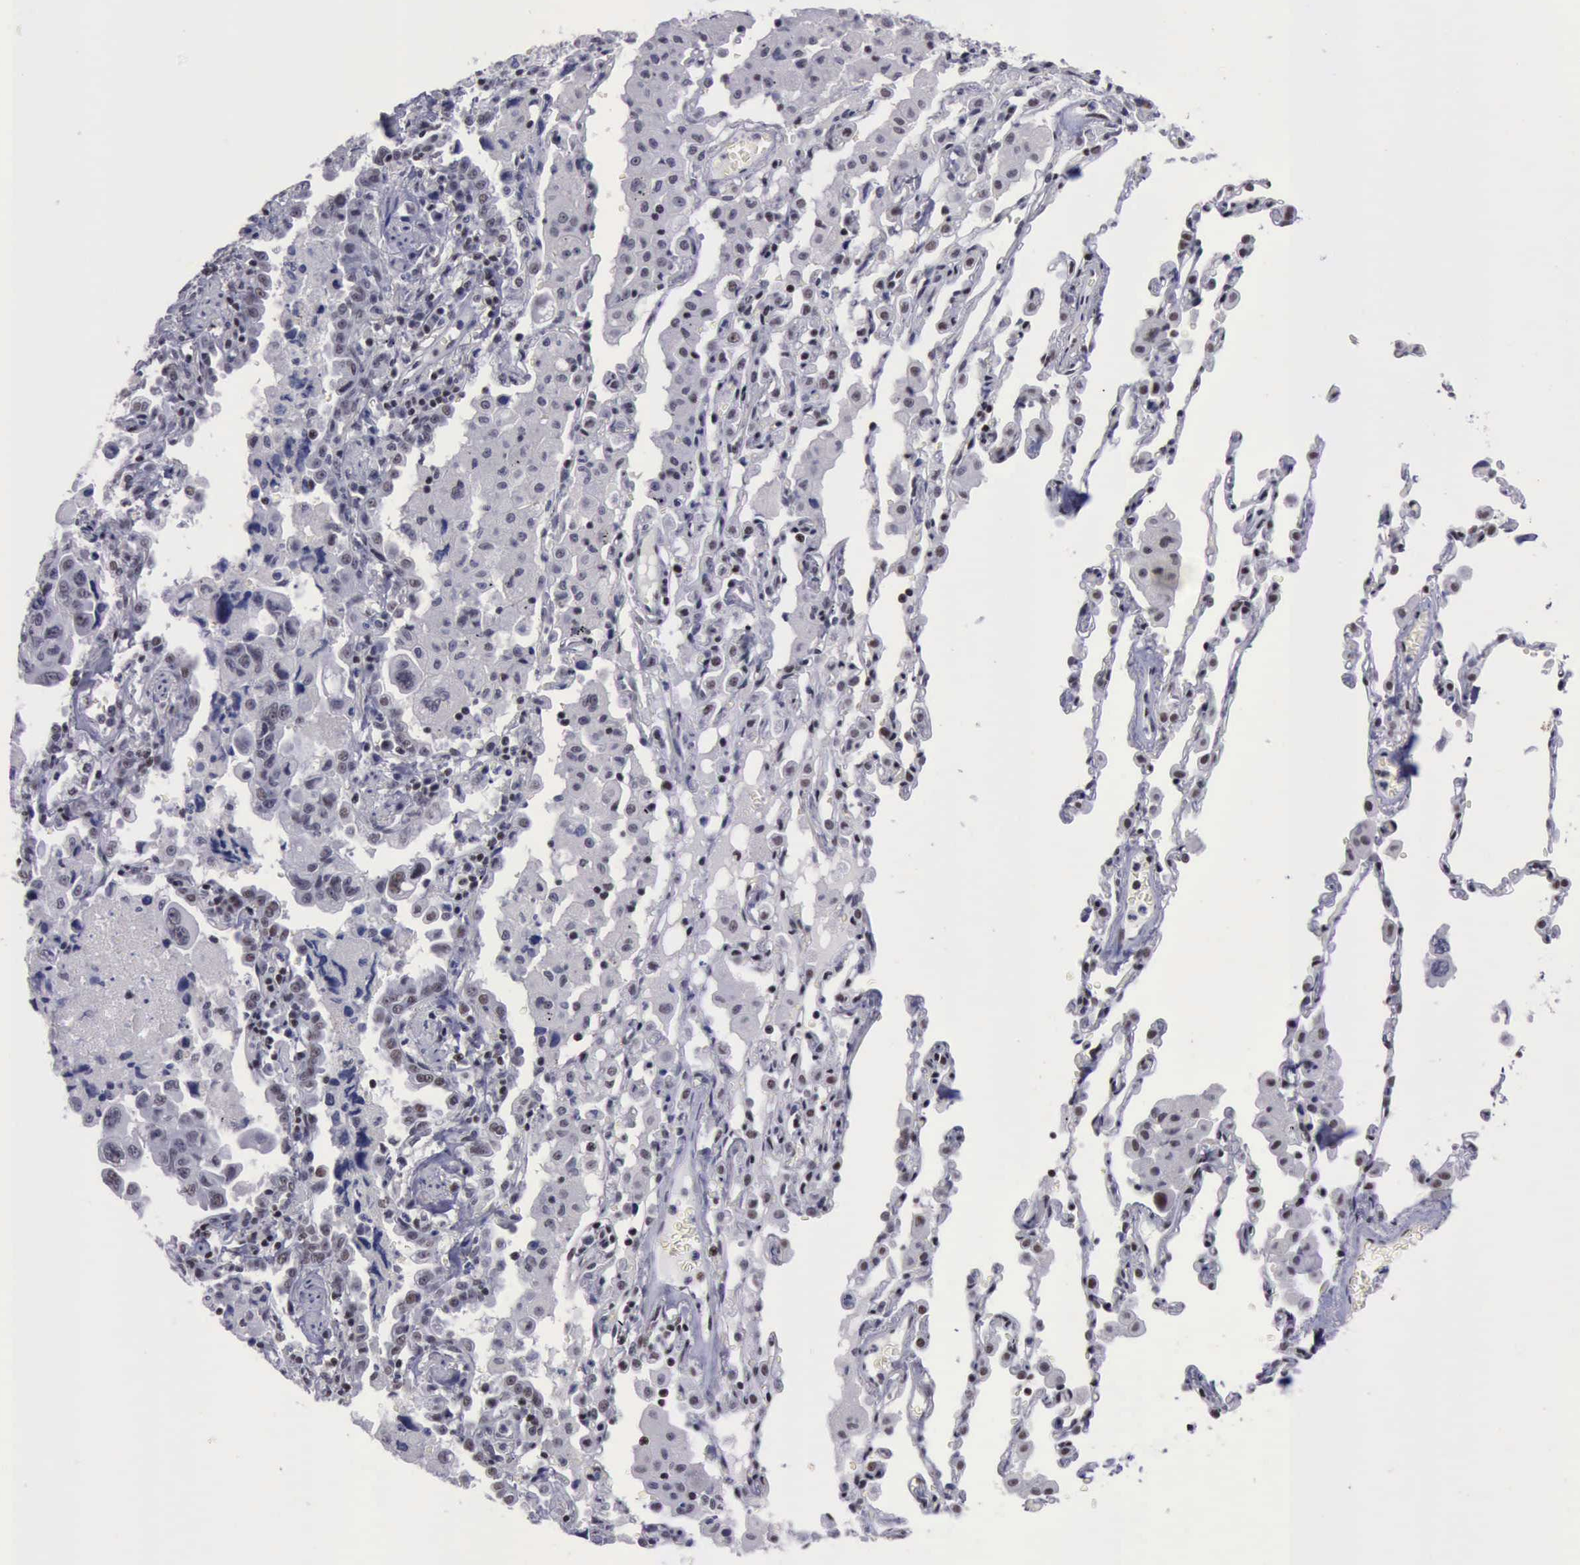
{"staining": {"intensity": "weak", "quantity": "<25%", "location": "nuclear"}, "tissue": "lung cancer", "cell_type": "Tumor cells", "image_type": "cancer", "snomed": [{"axis": "morphology", "description": "Adenocarcinoma, NOS"}, {"axis": "topography", "description": "Lung"}], "caption": "An image of human lung adenocarcinoma is negative for staining in tumor cells.", "gene": "YY1", "patient": {"sex": "male", "age": 64}}